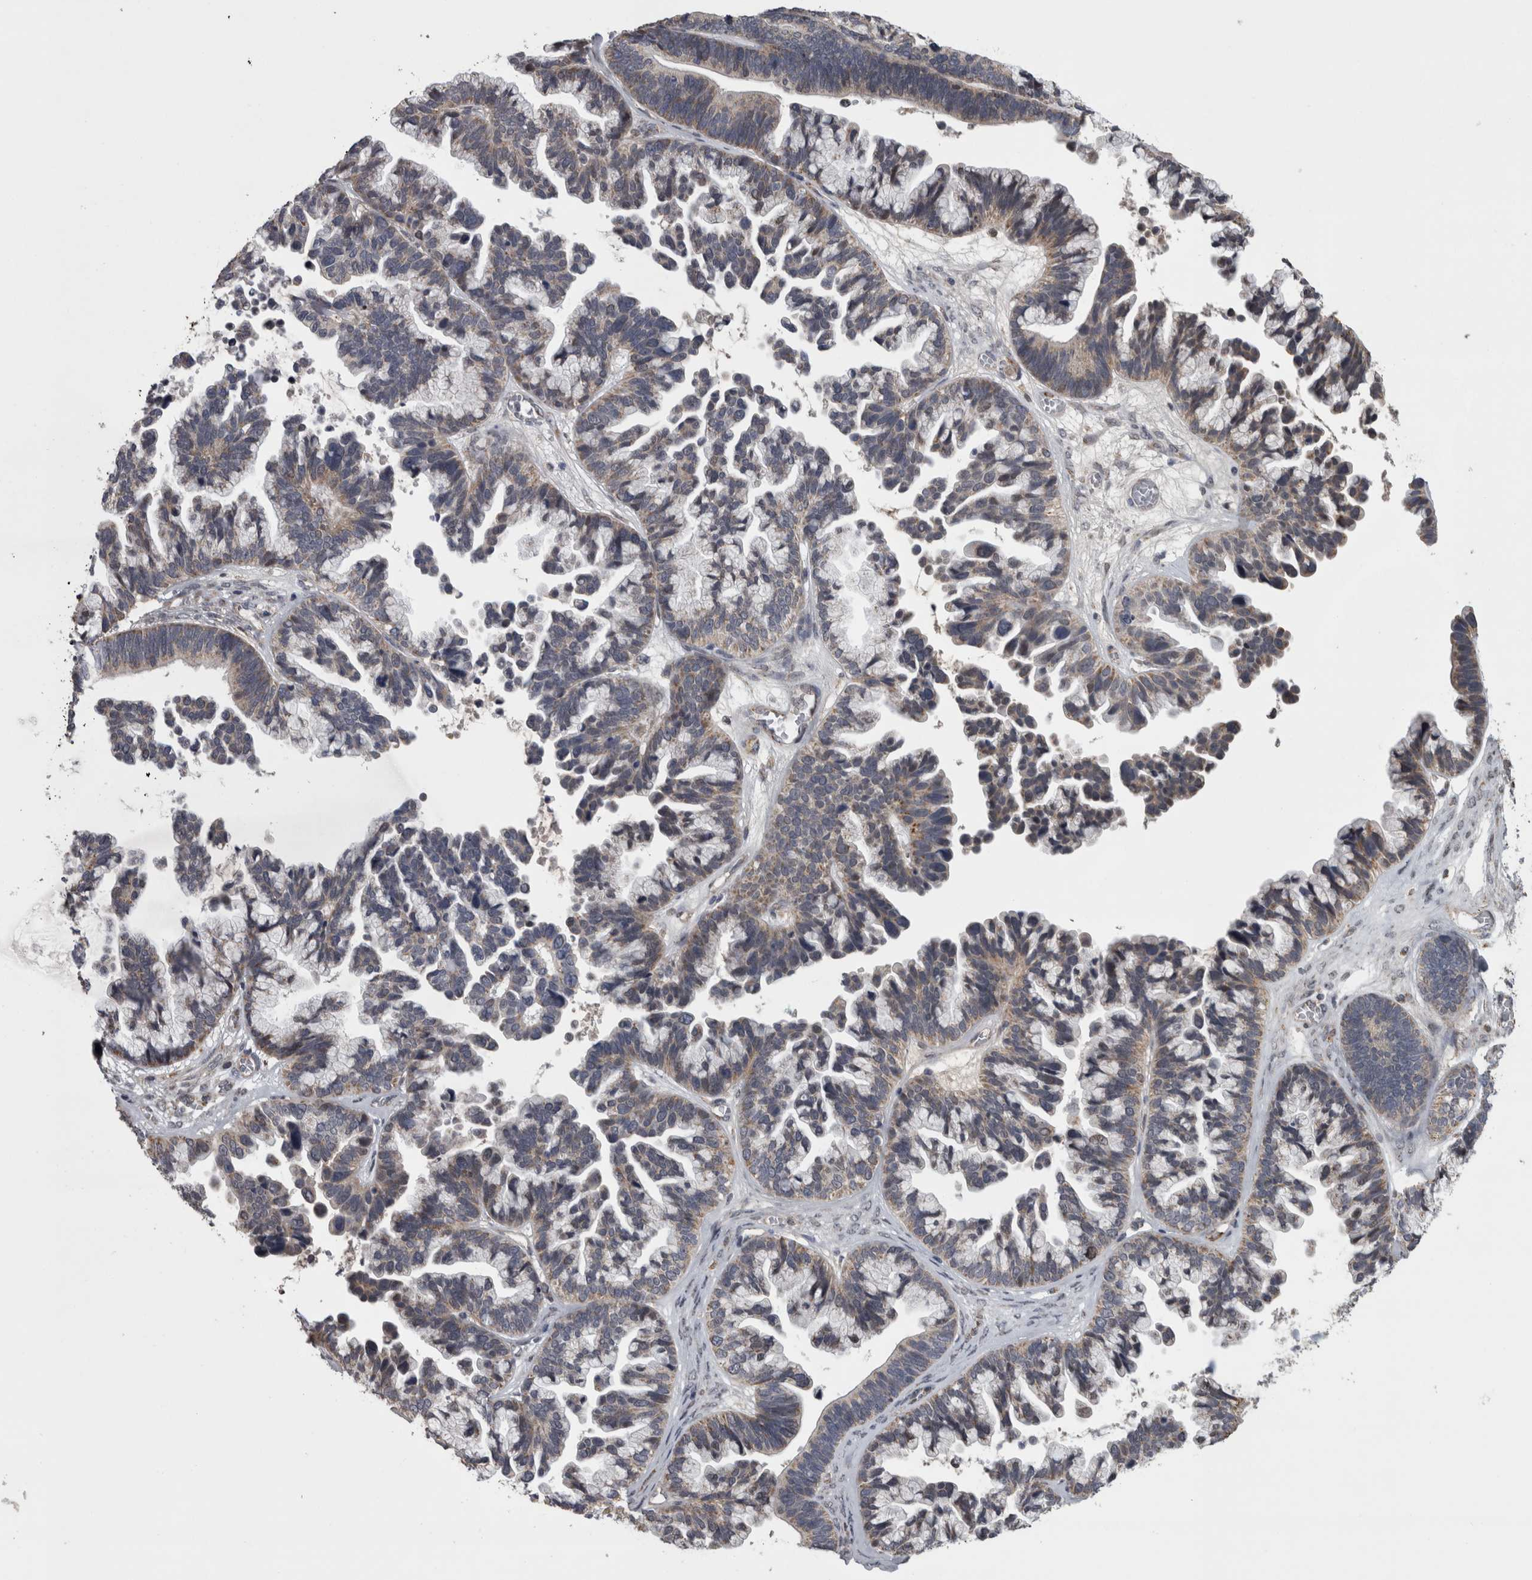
{"staining": {"intensity": "weak", "quantity": ">75%", "location": "cytoplasmic/membranous"}, "tissue": "ovarian cancer", "cell_type": "Tumor cells", "image_type": "cancer", "snomed": [{"axis": "morphology", "description": "Cystadenocarcinoma, serous, NOS"}, {"axis": "topography", "description": "Ovary"}], "caption": "DAB (3,3'-diaminobenzidine) immunohistochemical staining of human ovarian cancer (serous cystadenocarcinoma) reveals weak cytoplasmic/membranous protein expression in approximately >75% of tumor cells.", "gene": "DBT", "patient": {"sex": "female", "age": 56}}